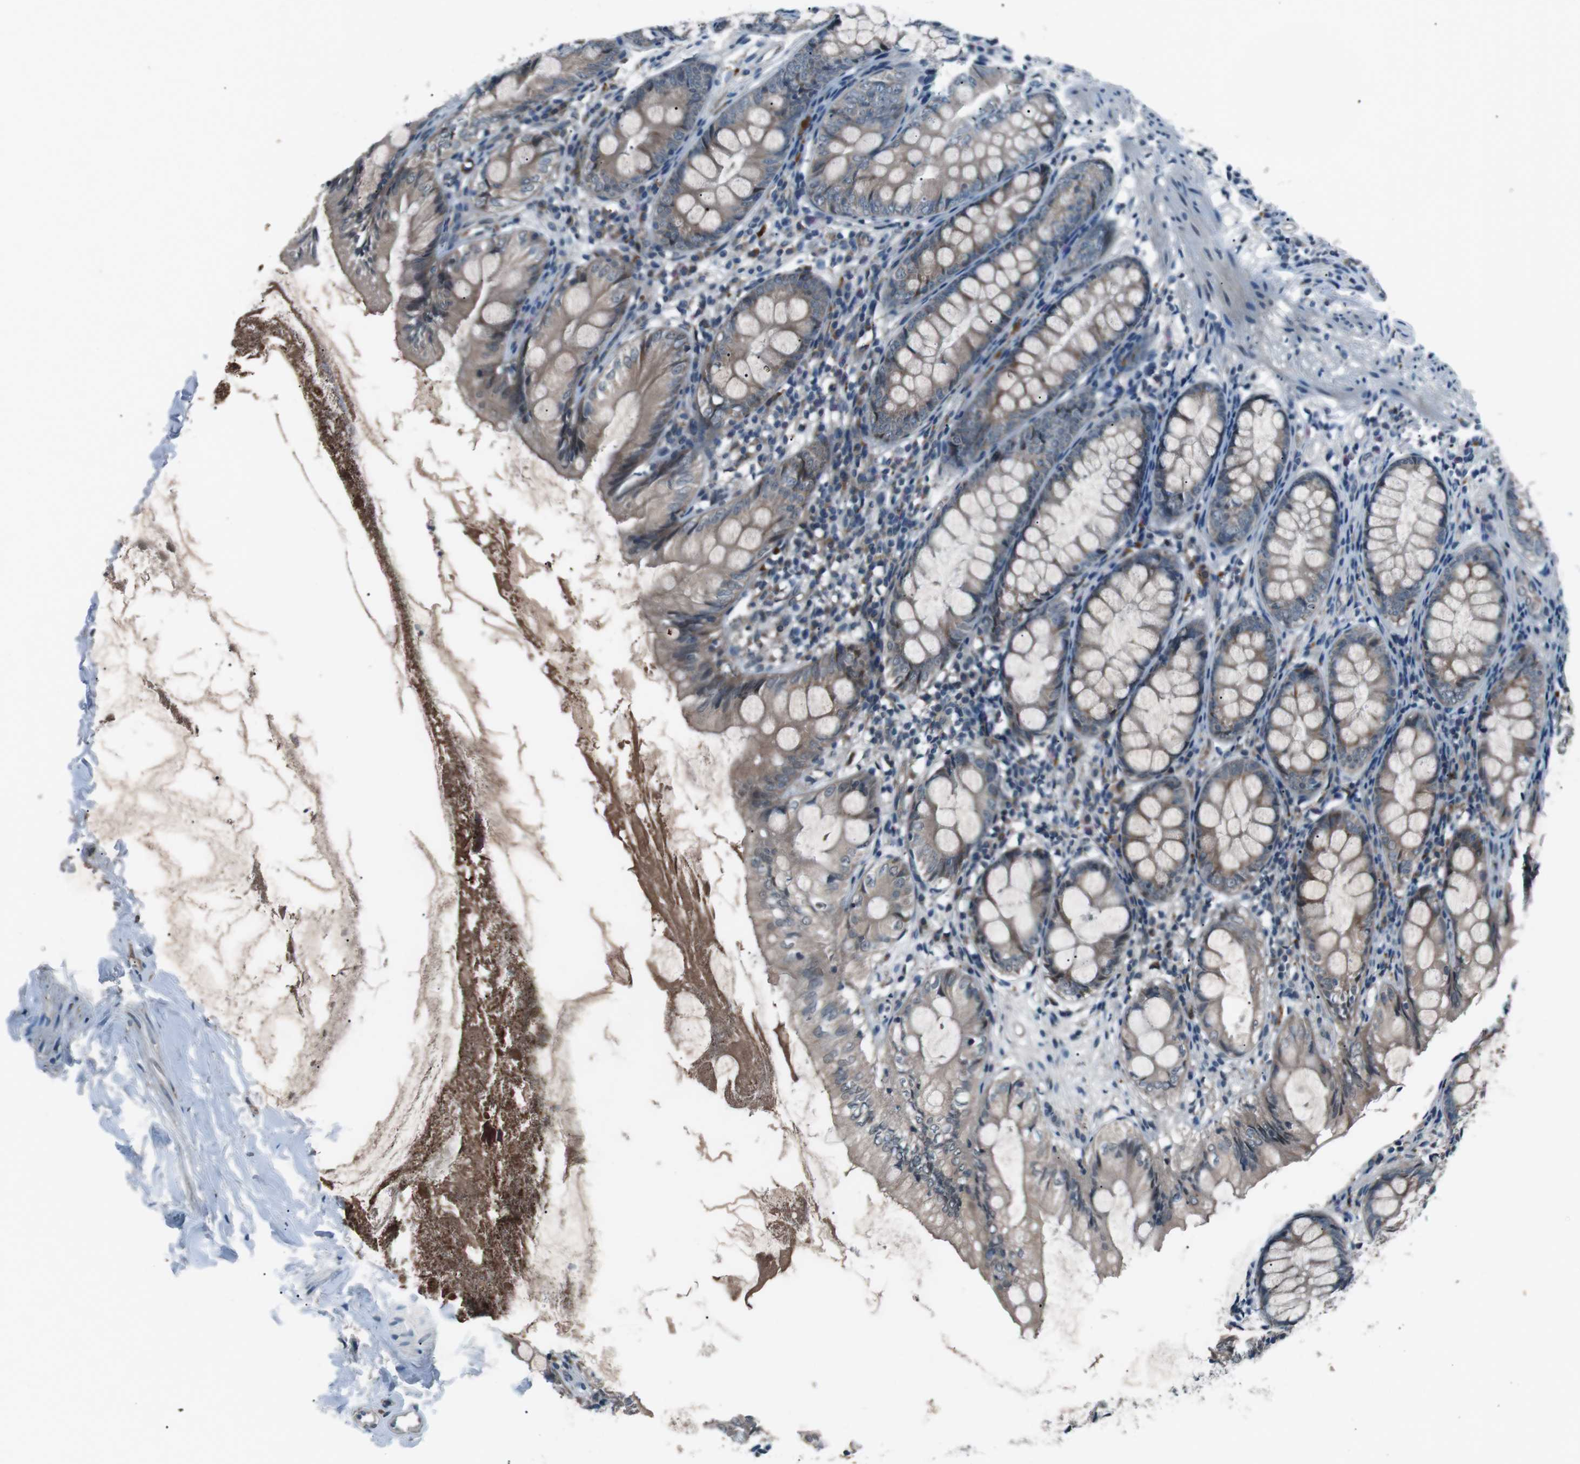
{"staining": {"intensity": "moderate", "quantity": ">75%", "location": "cytoplasmic/membranous"}, "tissue": "appendix", "cell_type": "Glandular cells", "image_type": "normal", "snomed": [{"axis": "morphology", "description": "Normal tissue, NOS"}, {"axis": "topography", "description": "Appendix"}], "caption": "The image demonstrates staining of benign appendix, revealing moderate cytoplasmic/membranous protein staining (brown color) within glandular cells. (Stains: DAB (3,3'-diaminobenzidine) in brown, nuclei in blue, Microscopy: brightfield microscopy at high magnification).", "gene": "LRIG2", "patient": {"sex": "female", "age": 77}}